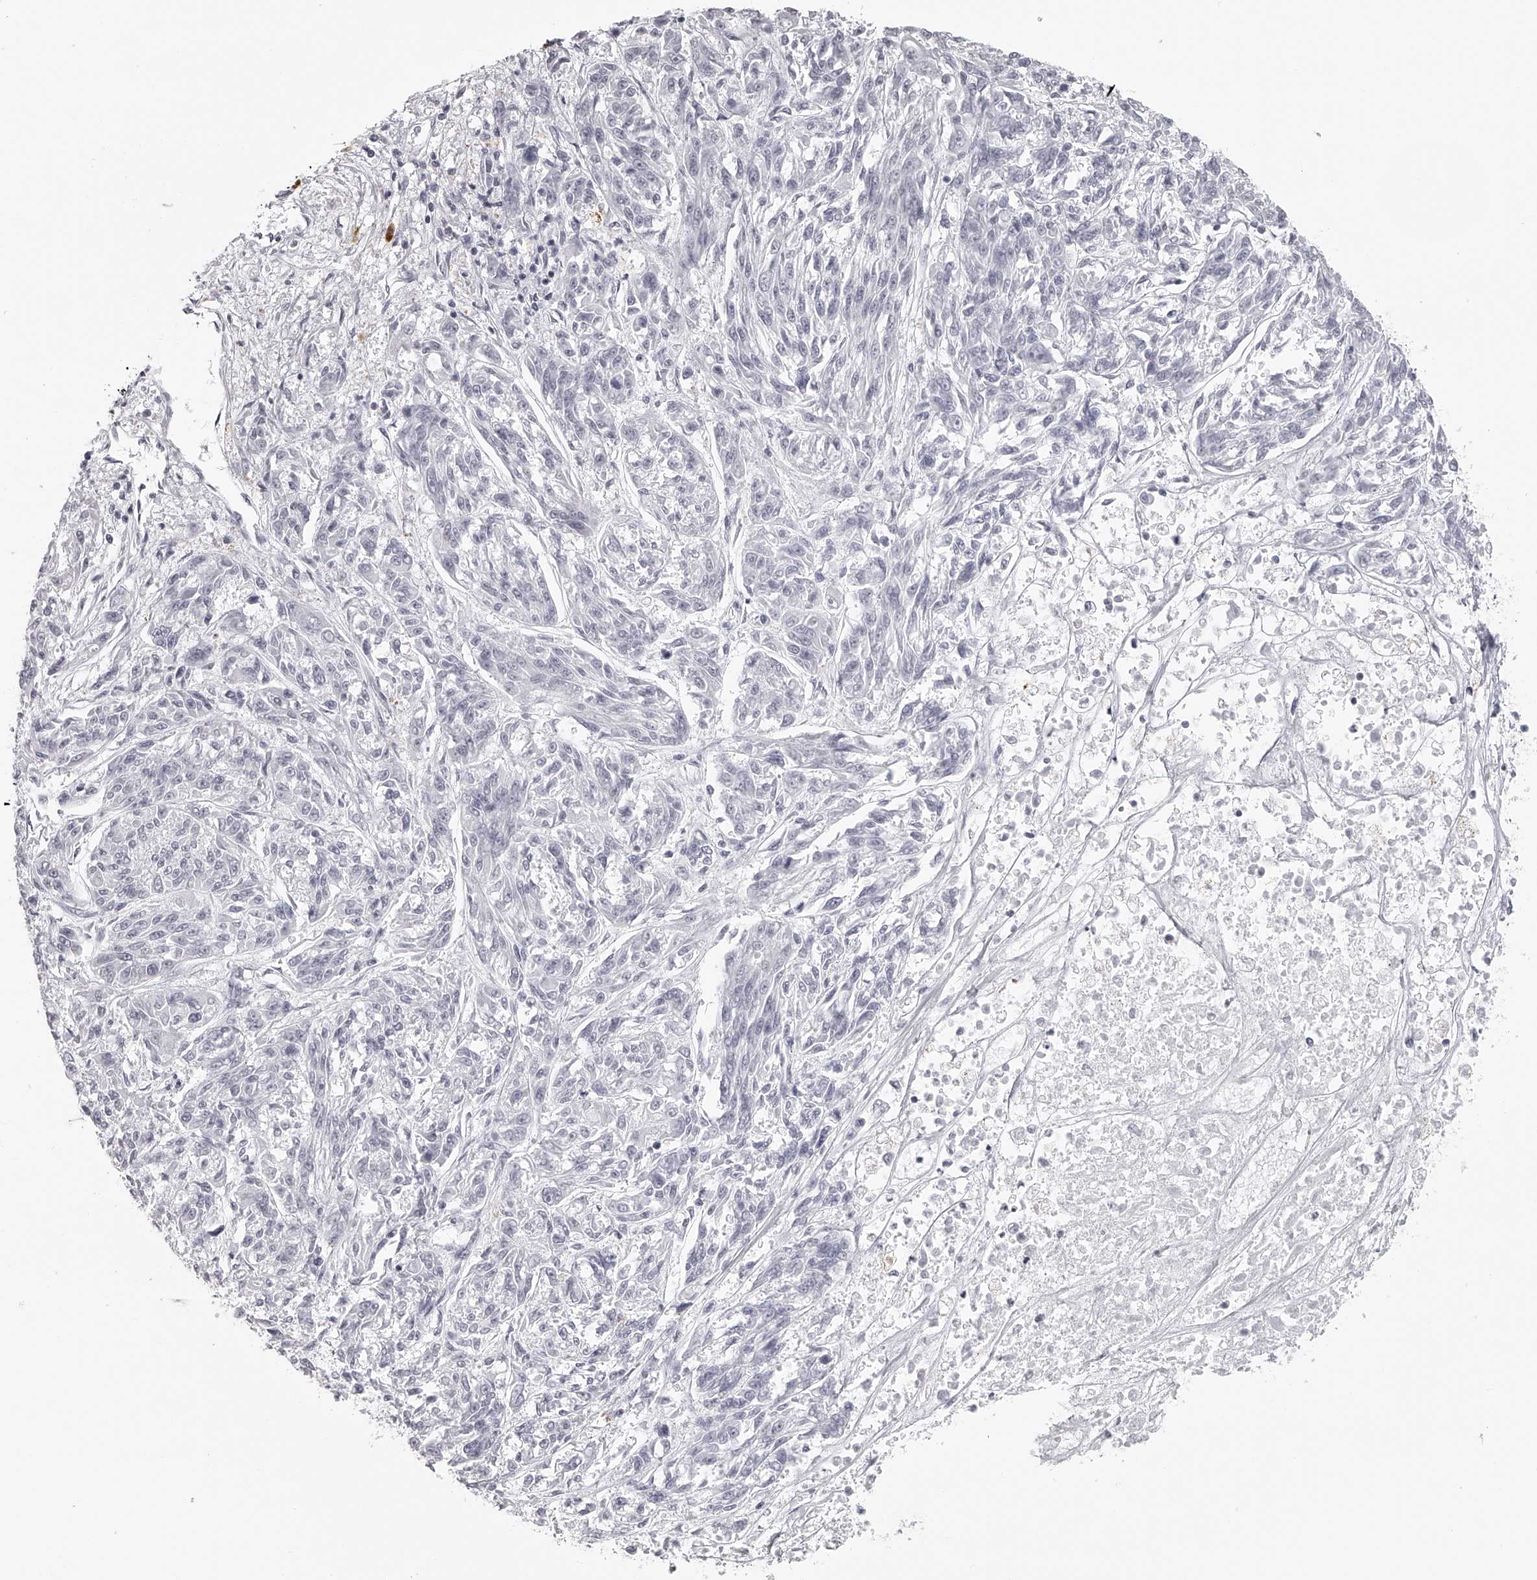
{"staining": {"intensity": "negative", "quantity": "none", "location": "none"}, "tissue": "melanoma", "cell_type": "Tumor cells", "image_type": "cancer", "snomed": [{"axis": "morphology", "description": "Malignant melanoma, NOS"}, {"axis": "topography", "description": "Skin"}], "caption": "Immunohistochemistry micrograph of human melanoma stained for a protein (brown), which displays no positivity in tumor cells.", "gene": "SEC11C", "patient": {"sex": "male", "age": 53}}